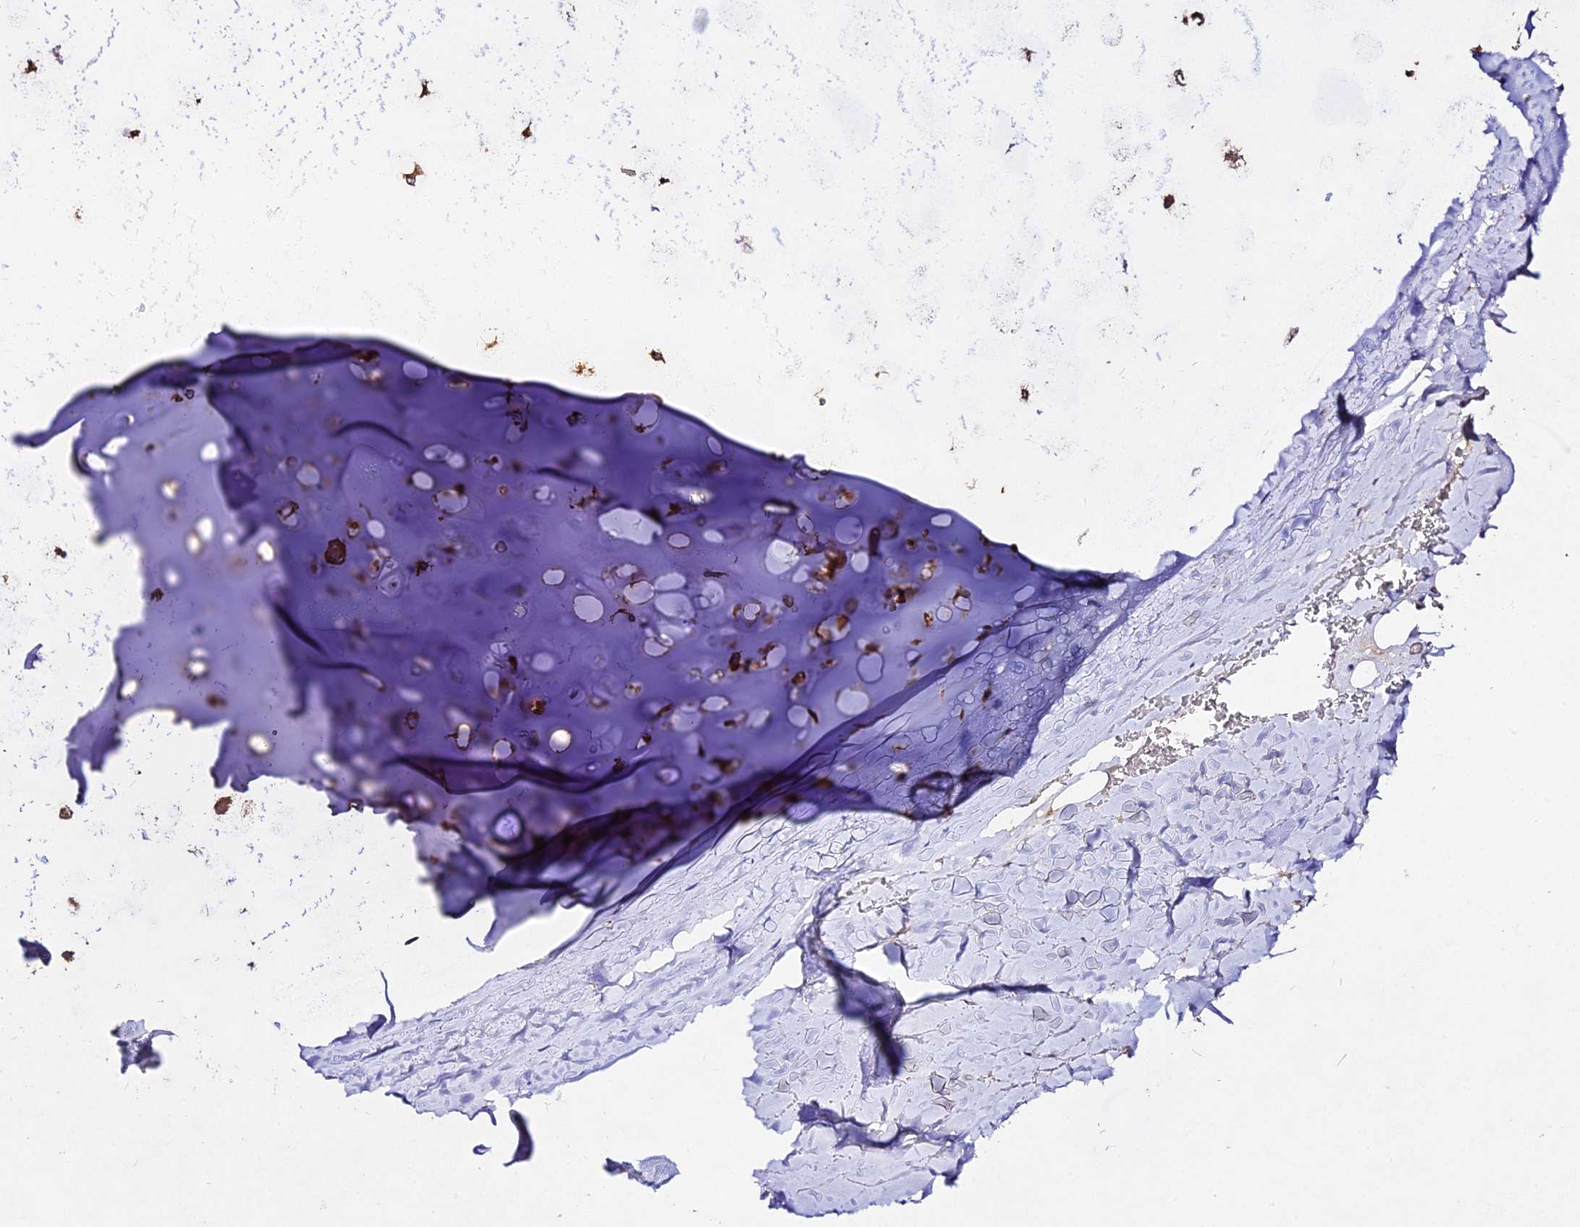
{"staining": {"intensity": "moderate", "quantity": ">75%", "location": "cytoplasmic/membranous"}, "tissue": "adipose tissue", "cell_type": "Adipocytes", "image_type": "normal", "snomed": [{"axis": "morphology", "description": "Normal tissue, NOS"}, {"axis": "topography", "description": "Cartilage tissue"}], "caption": "Human adipose tissue stained for a protein (brown) demonstrates moderate cytoplasmic/membranous positive positivity in approximately >75% of adipocytes.", "gene": "AP3M1", "patient": {"sex": "male", "age": 66}}